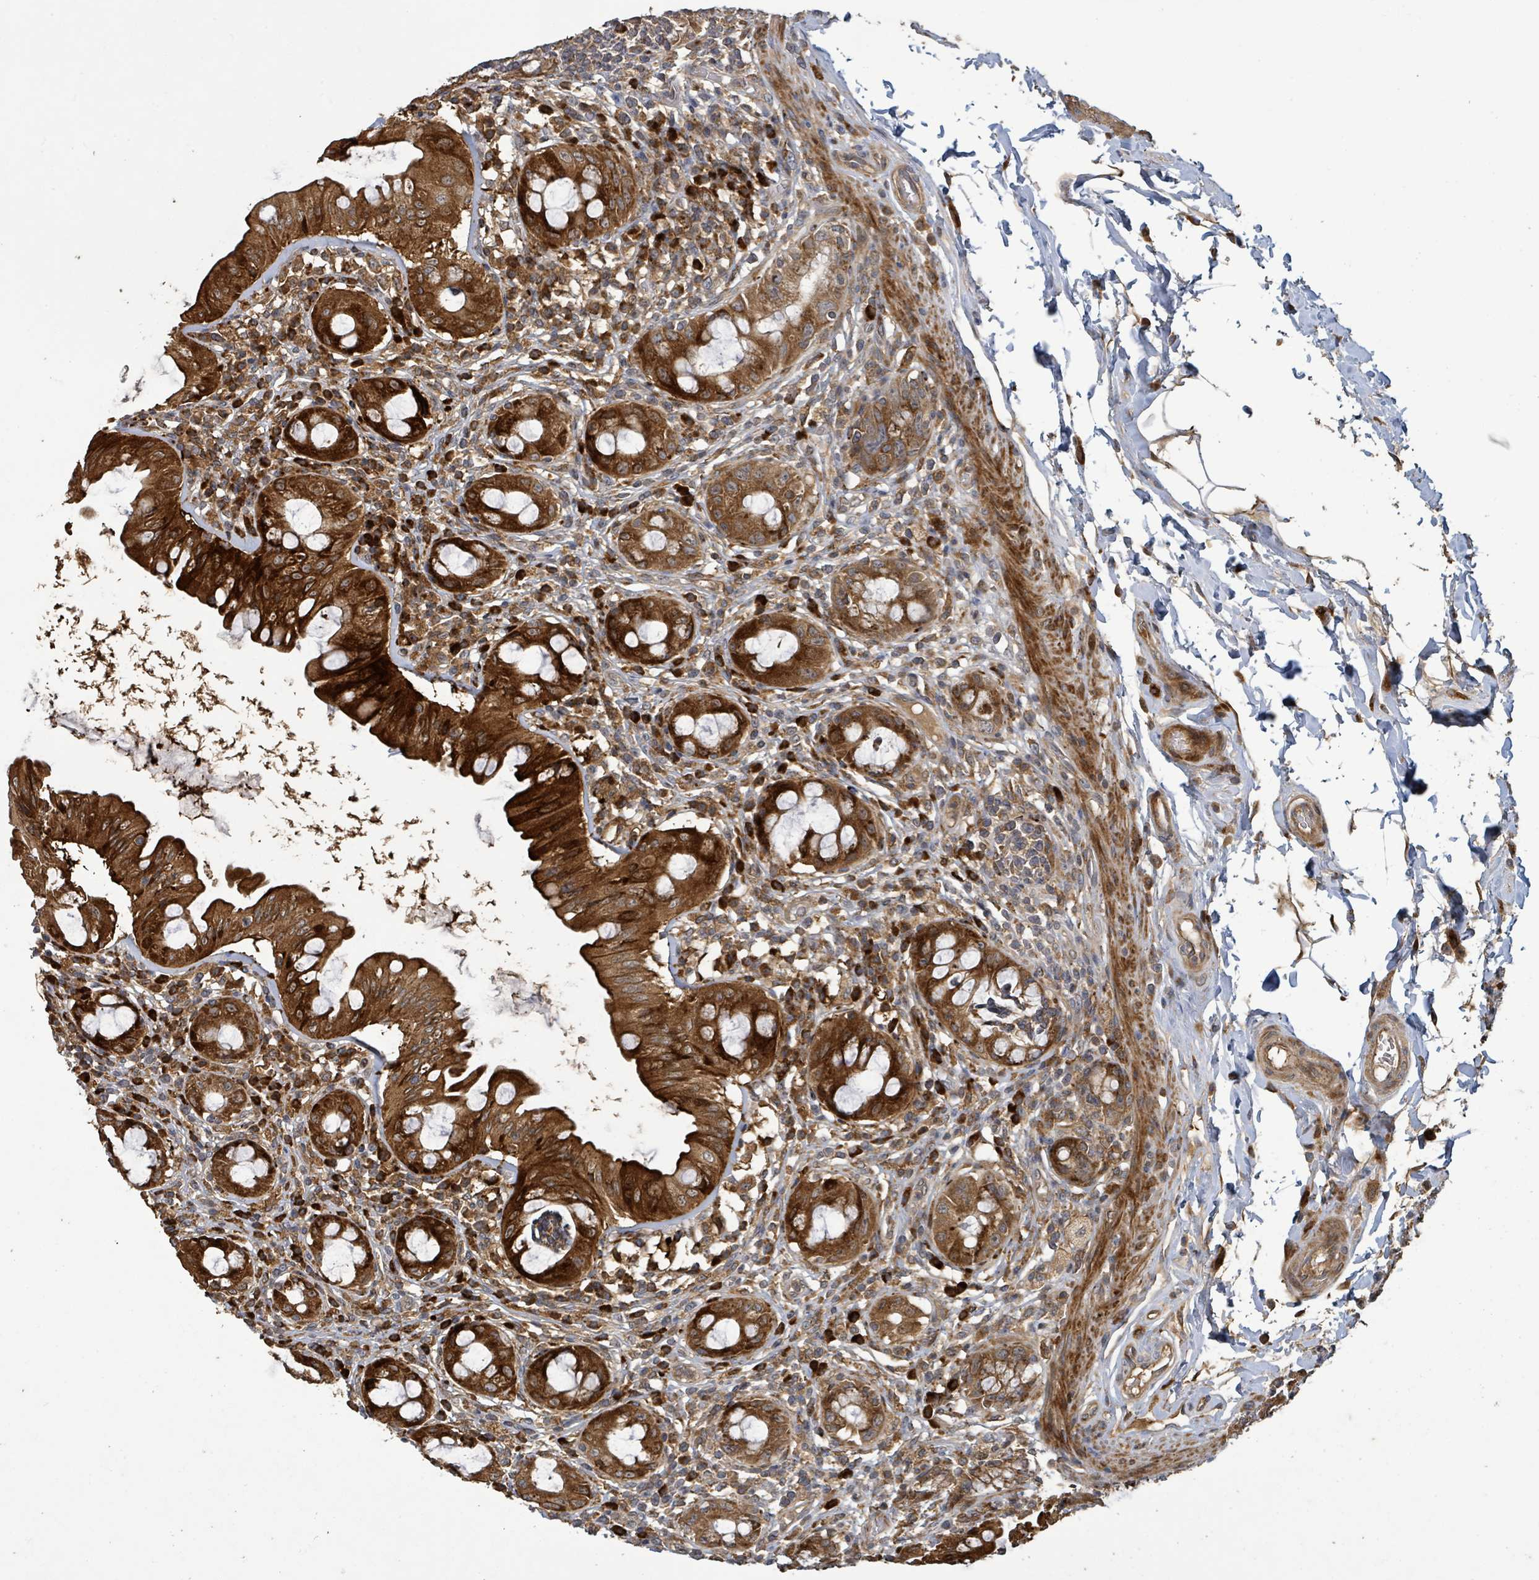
{"staining": {"intensity": "strong", "quantity": ">75%", "location": "cytoplasmic/membranous"}, "tissue": "rectum", "cell_type": "Glandular cells", "image_type": "normal", "snomed": [{"axis": "morphology", "description": "Normal tissue, NOS"}, {"axis": "topography", "description": "Rectum"}], "caption": "Rectum stained with DAB (3,3'-diaminobenzidine) immunohistochemistry demonstrates high levels of strong cytoplasmic/membranous positivity in approximately >75% of glandular cells.", "gene": "STARD4", "patient": {"sex": "female", "age": 57}}